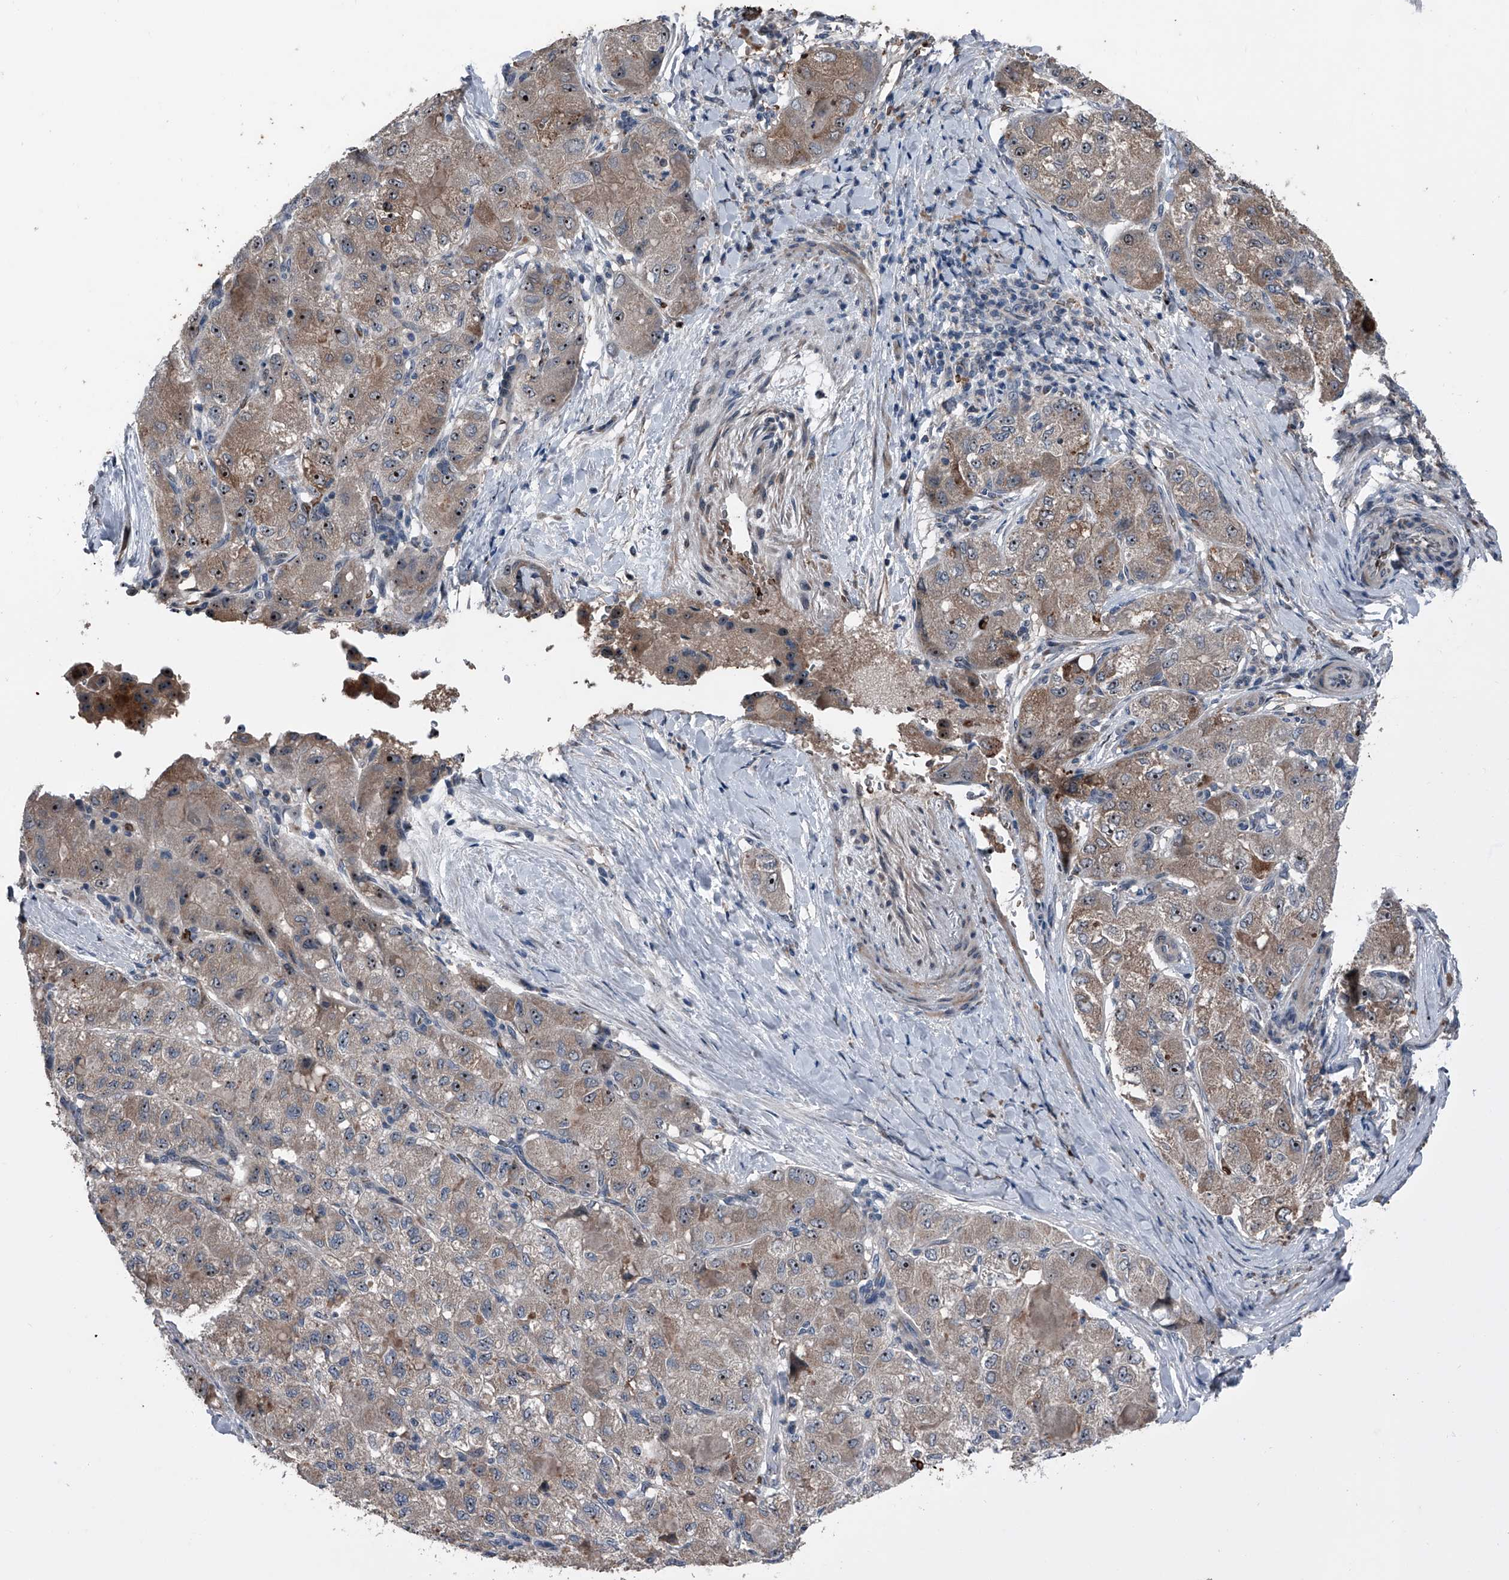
{"staining": {"intensity": "moderate", "quantity": ">75%", "location": "cytoplasmic/membranous,nuclear"}, "tissue": "liver cancer", "cell_type": "Tumor cells", "image_type": "cancer", "snomed": [{"axis": "morphology", "description": "Carcinoma, Hepatocellular, NOS"}, {"axis": "topography", "description": "Liver"}], "caption": "Liver hepatocellular carcinoma stained for a protein shows moderate cytoplasmic/membranous and nuclear positivity in tumor cells. The protein is stained brown, and the nuclei are stained in blue (DAB (3,3'-diaminobenzidine) IHC with brightfield microscopy, high magnification).", "gene": "CEP85L", "patient": {"sex": "male", "age": 80}}